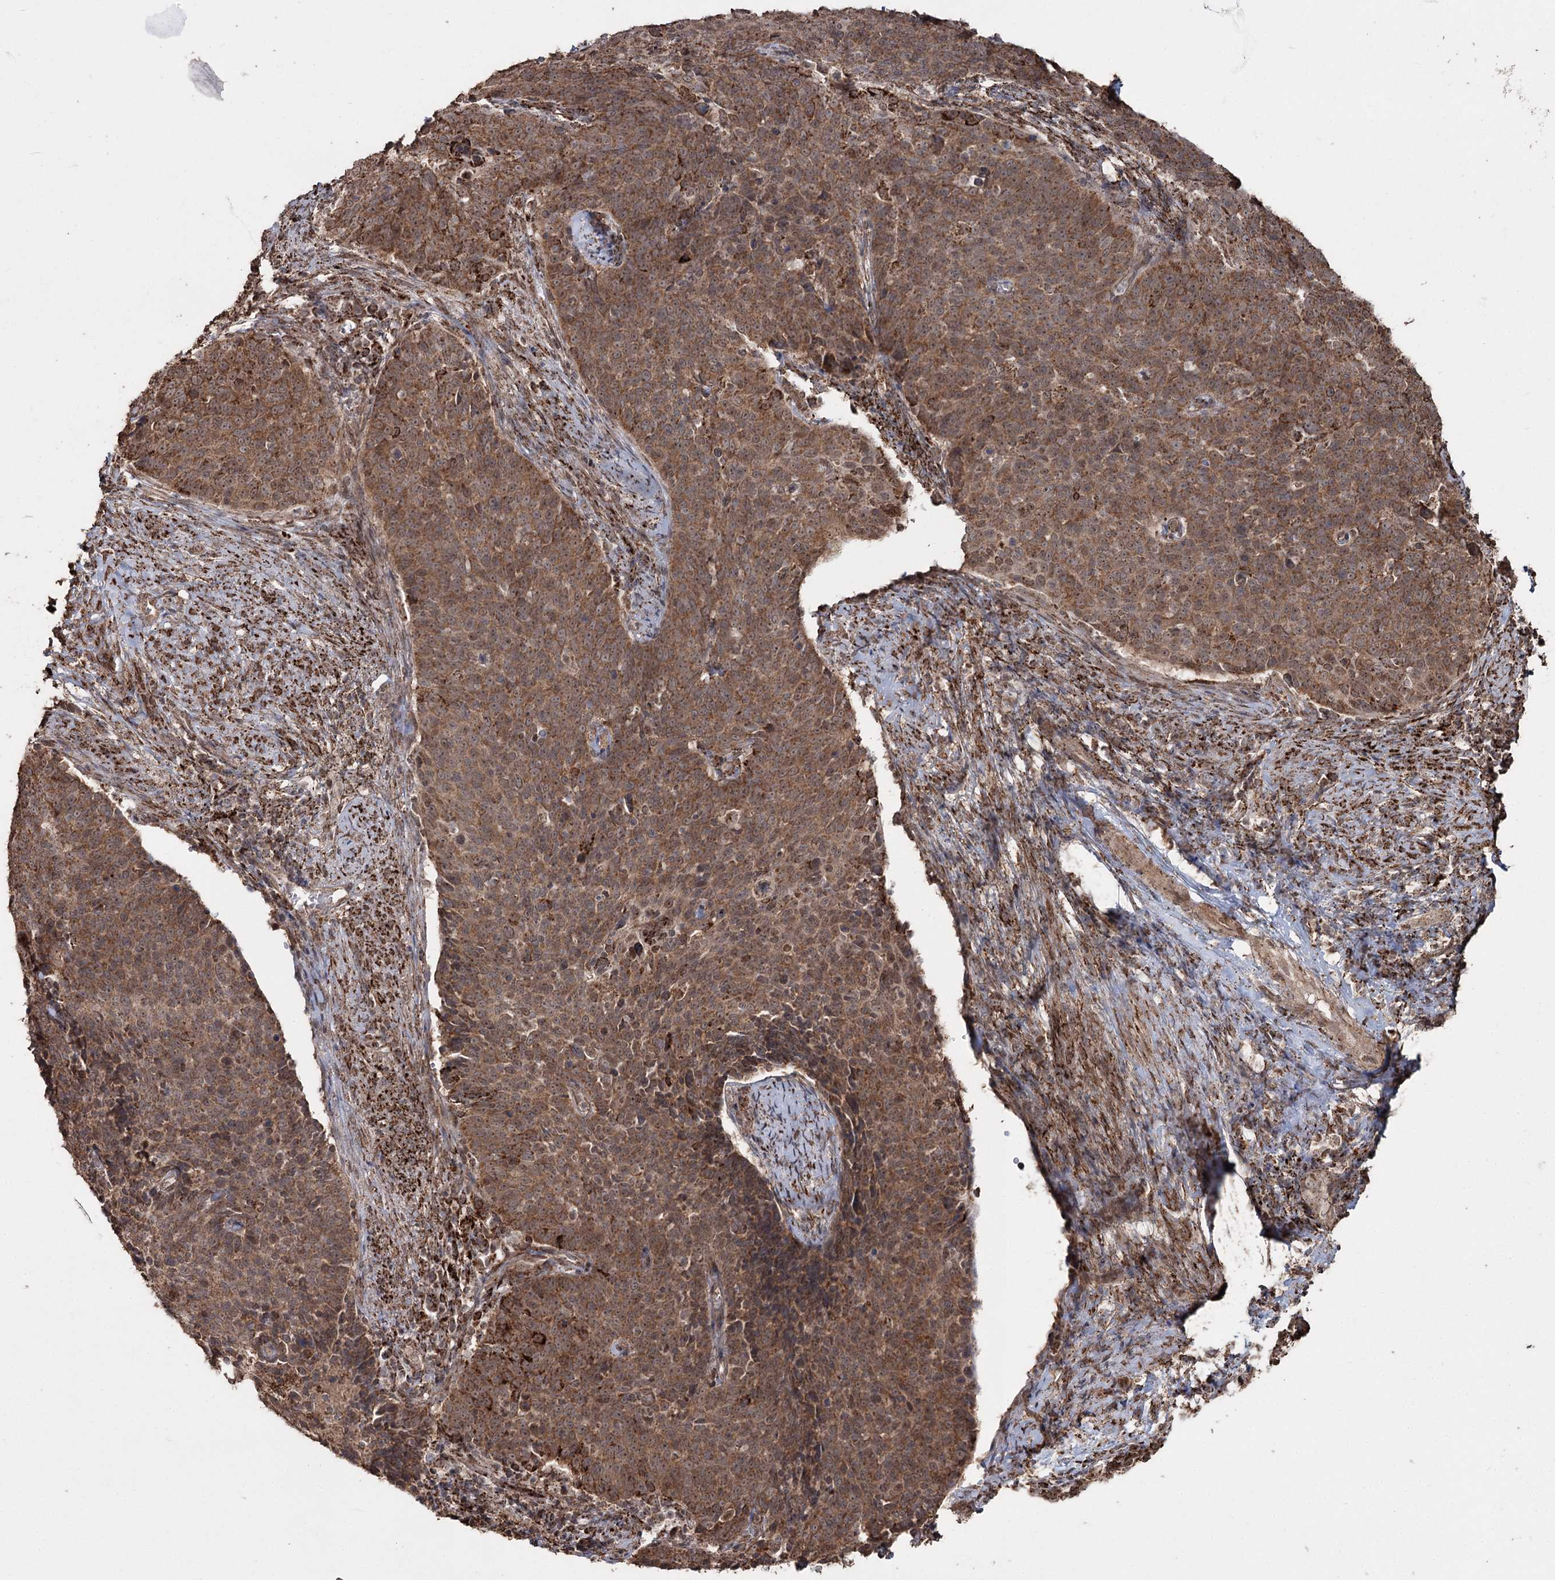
{"staining": {"intensity": "moderate", "quantity": ">75%", "location": "cytoplasmic/membranous"}, "tissue": "cervical cancer", "cell_type": "Tumor cells", "image_type": "cancer", "snomed": [{"axis": "morphology", "description": "Squamous cell carcinoma, NOS"}, {"axis": "topography", "description": "Cervix"}], "caption": "Protein staining demonstrates moderate cytoplasmic/membranous positivity in about >75% of tumor cells in cervical squamous cell carcinoma.", "gene": "SLF2", "patient": {"sex": "female", "age": 39}}